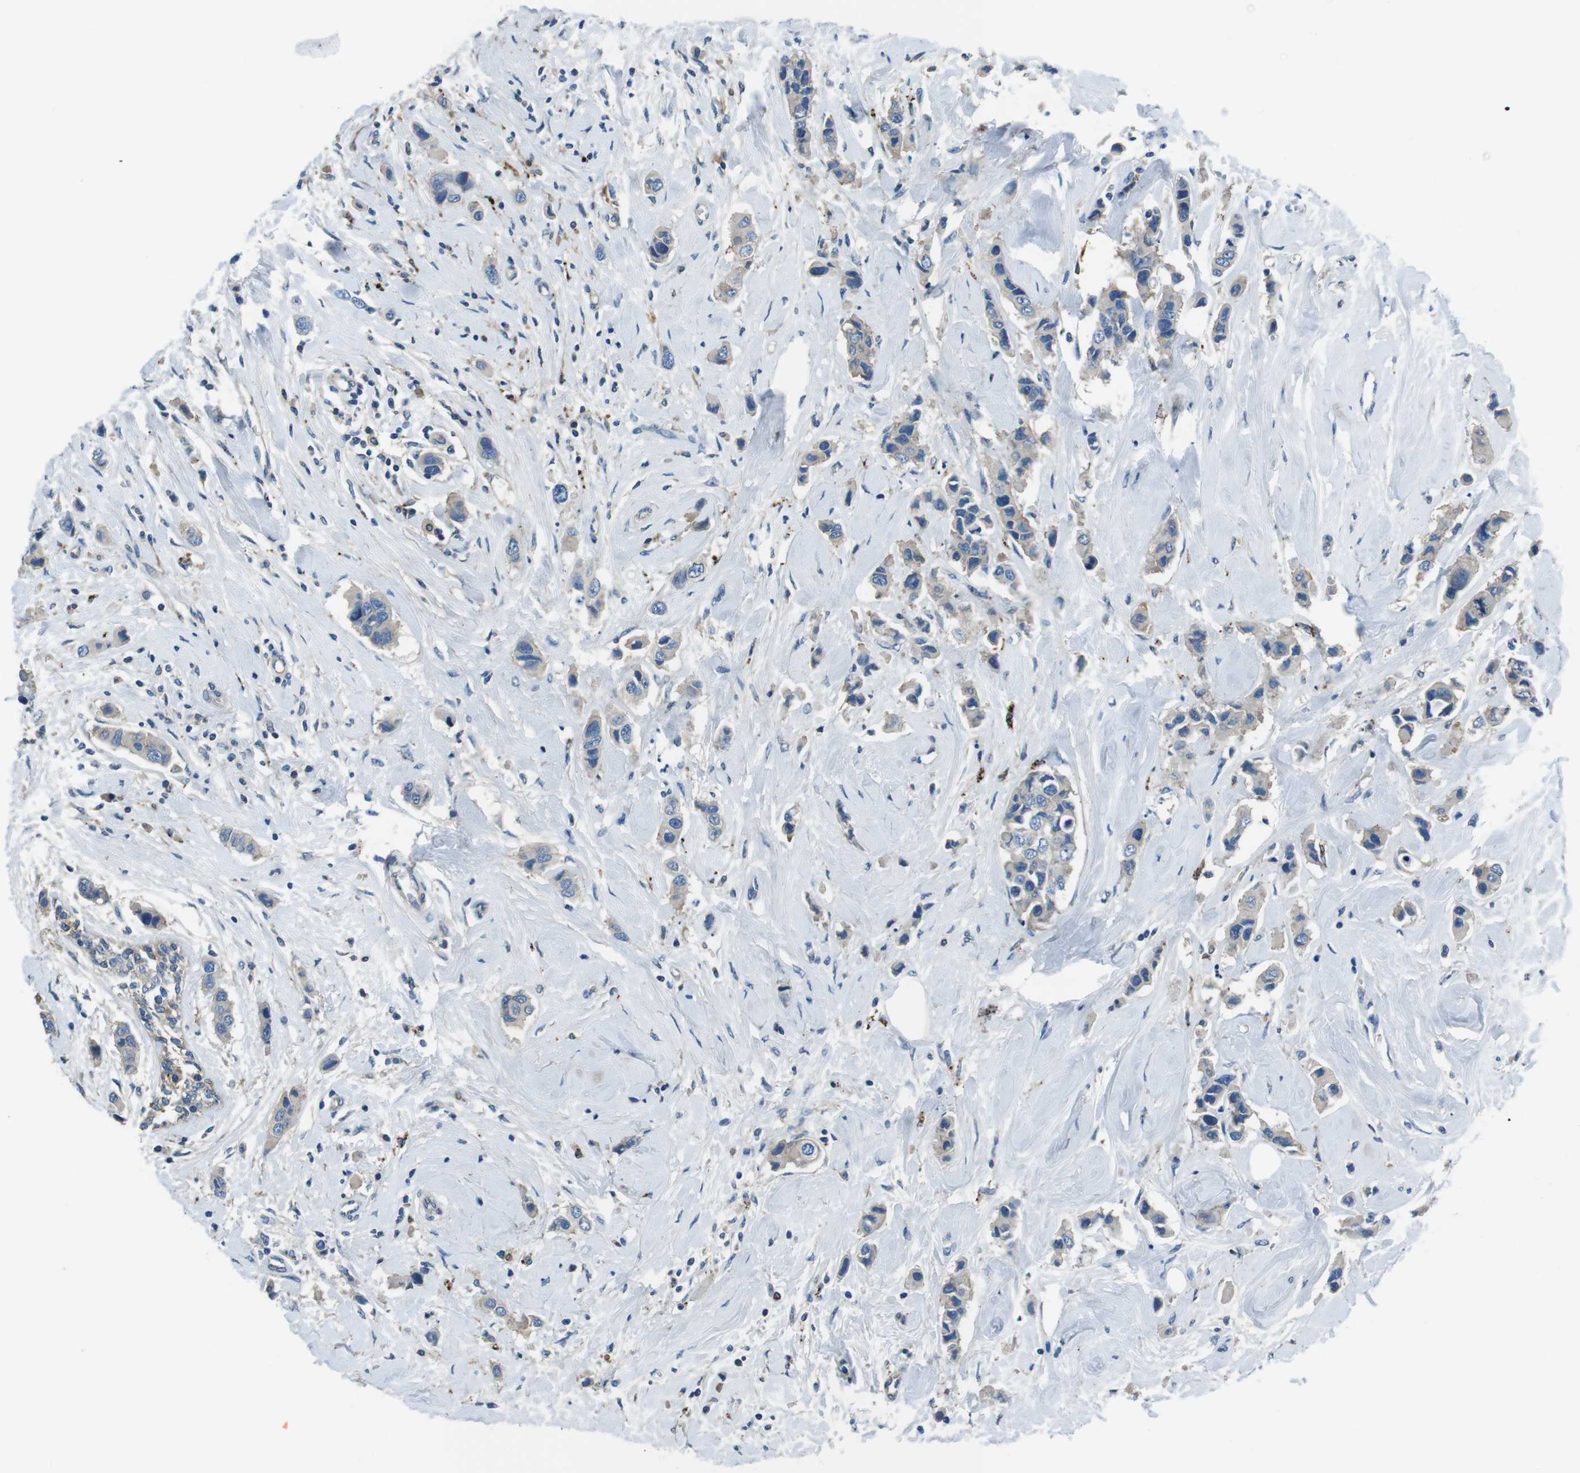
{"staining": {"intensity": "negative", "quantity": "none", "location": "none"}, "tissue": "breast cancer", "cell_type": "Tumor cells", "image_type": "cancer", "snomed": [{"axis": "morphology", "description": "Normal tissue, NOS"}, {"axis": "morphology", "description": "Duct carcinoma"}, {"axis": "topography", "description": "Breast"}], "caption": "There is no significant staining in tumor cells of breast cancer.", "gene": "TULP3", "patient": {"sex": "female", "age": 50}}